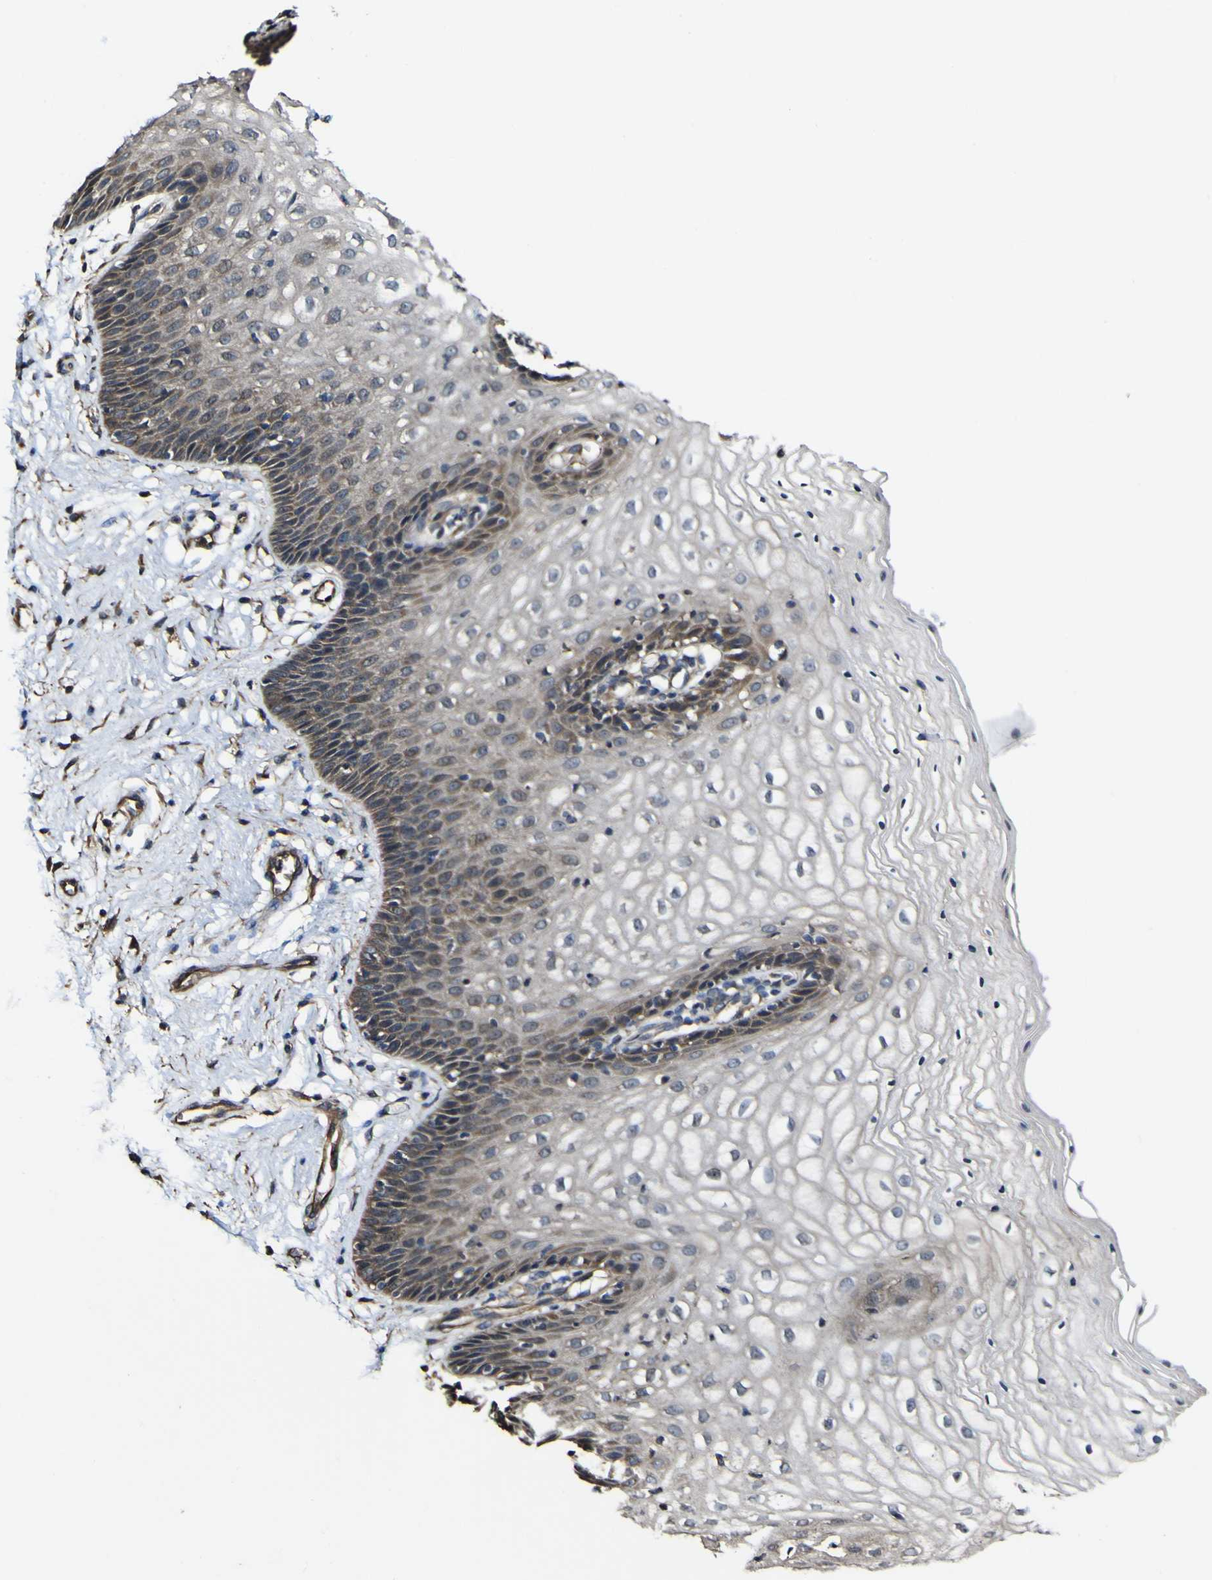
{"staining": {"intensity": "moderate", "quantity": ">75%", "location": "cytoplasmic/membranous"}, "tissue": "vagina", "cell_type": "Squamous epithelial cells", "image_type": "normal", "snomed": [{"axis": "morphology", "description": "Normal tissue, NOS"}, {"axis": "topography", "description": "Vagina"}], "caption": "IHC of unremarkable human vagina displays medium levels of moderate cytoplasmic/membranous positivity in about >75% of squamous epithelial cells.", "gene": "NAALADL2", "patient": {"sex": "female", "age": 34}}